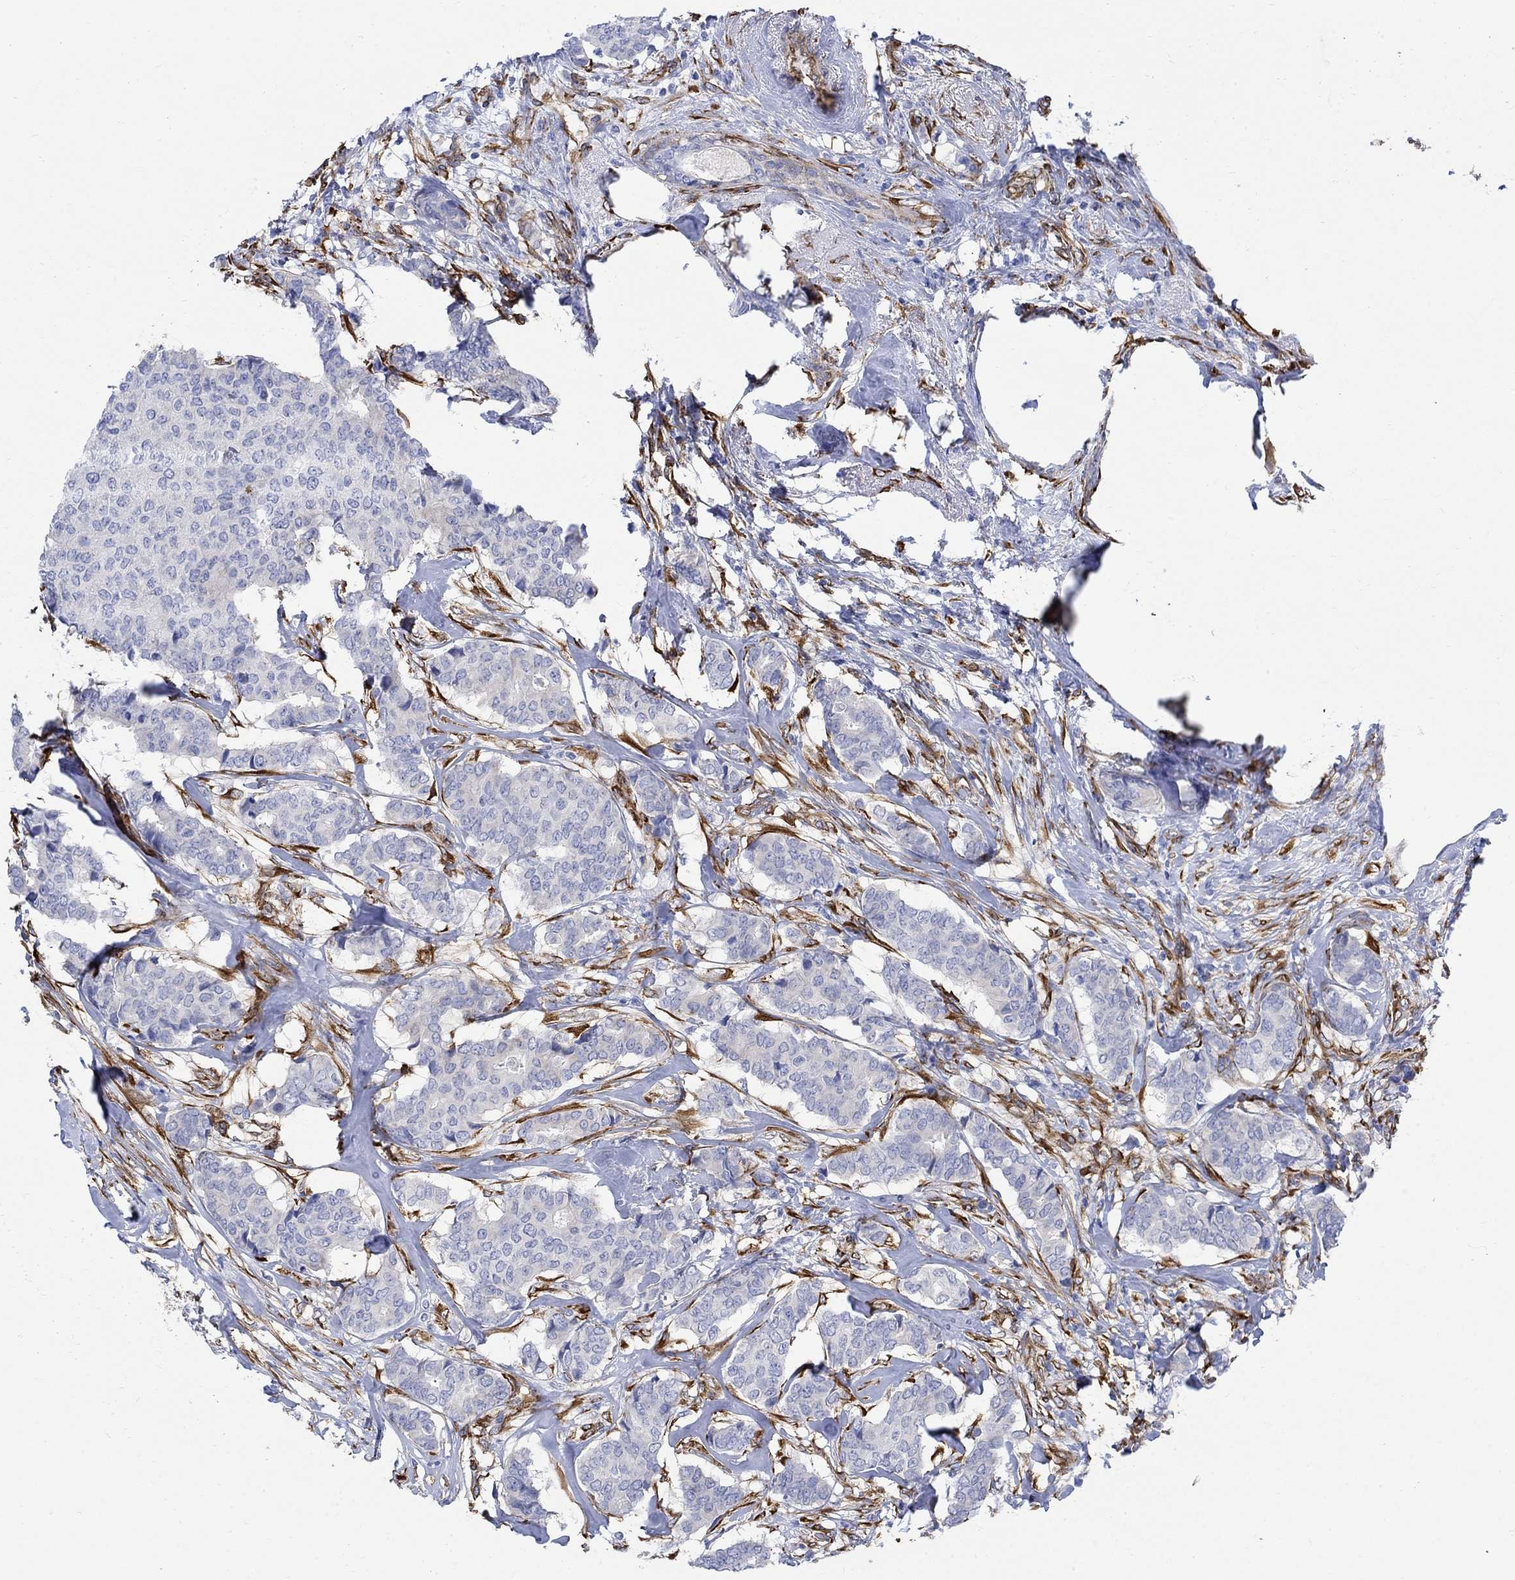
{"staining": {"intensity": "negative", "quantity": "none", "location": "none"}, "tissue": "breast cancer", "cell_type": "Tumor cells", "image_type": "cancer", "snomed": [{"axis": "morphology", "description": "Duct carcinoma"}, {"axis": "topography", "description": "Breast"}], "caption": "Human breast cancer stained for a protein using immunohistochemistry (IHC) reveals no expression in tumor cells.", "gene": "TGM2", "patient": {"sex": "female", "age": 75}}